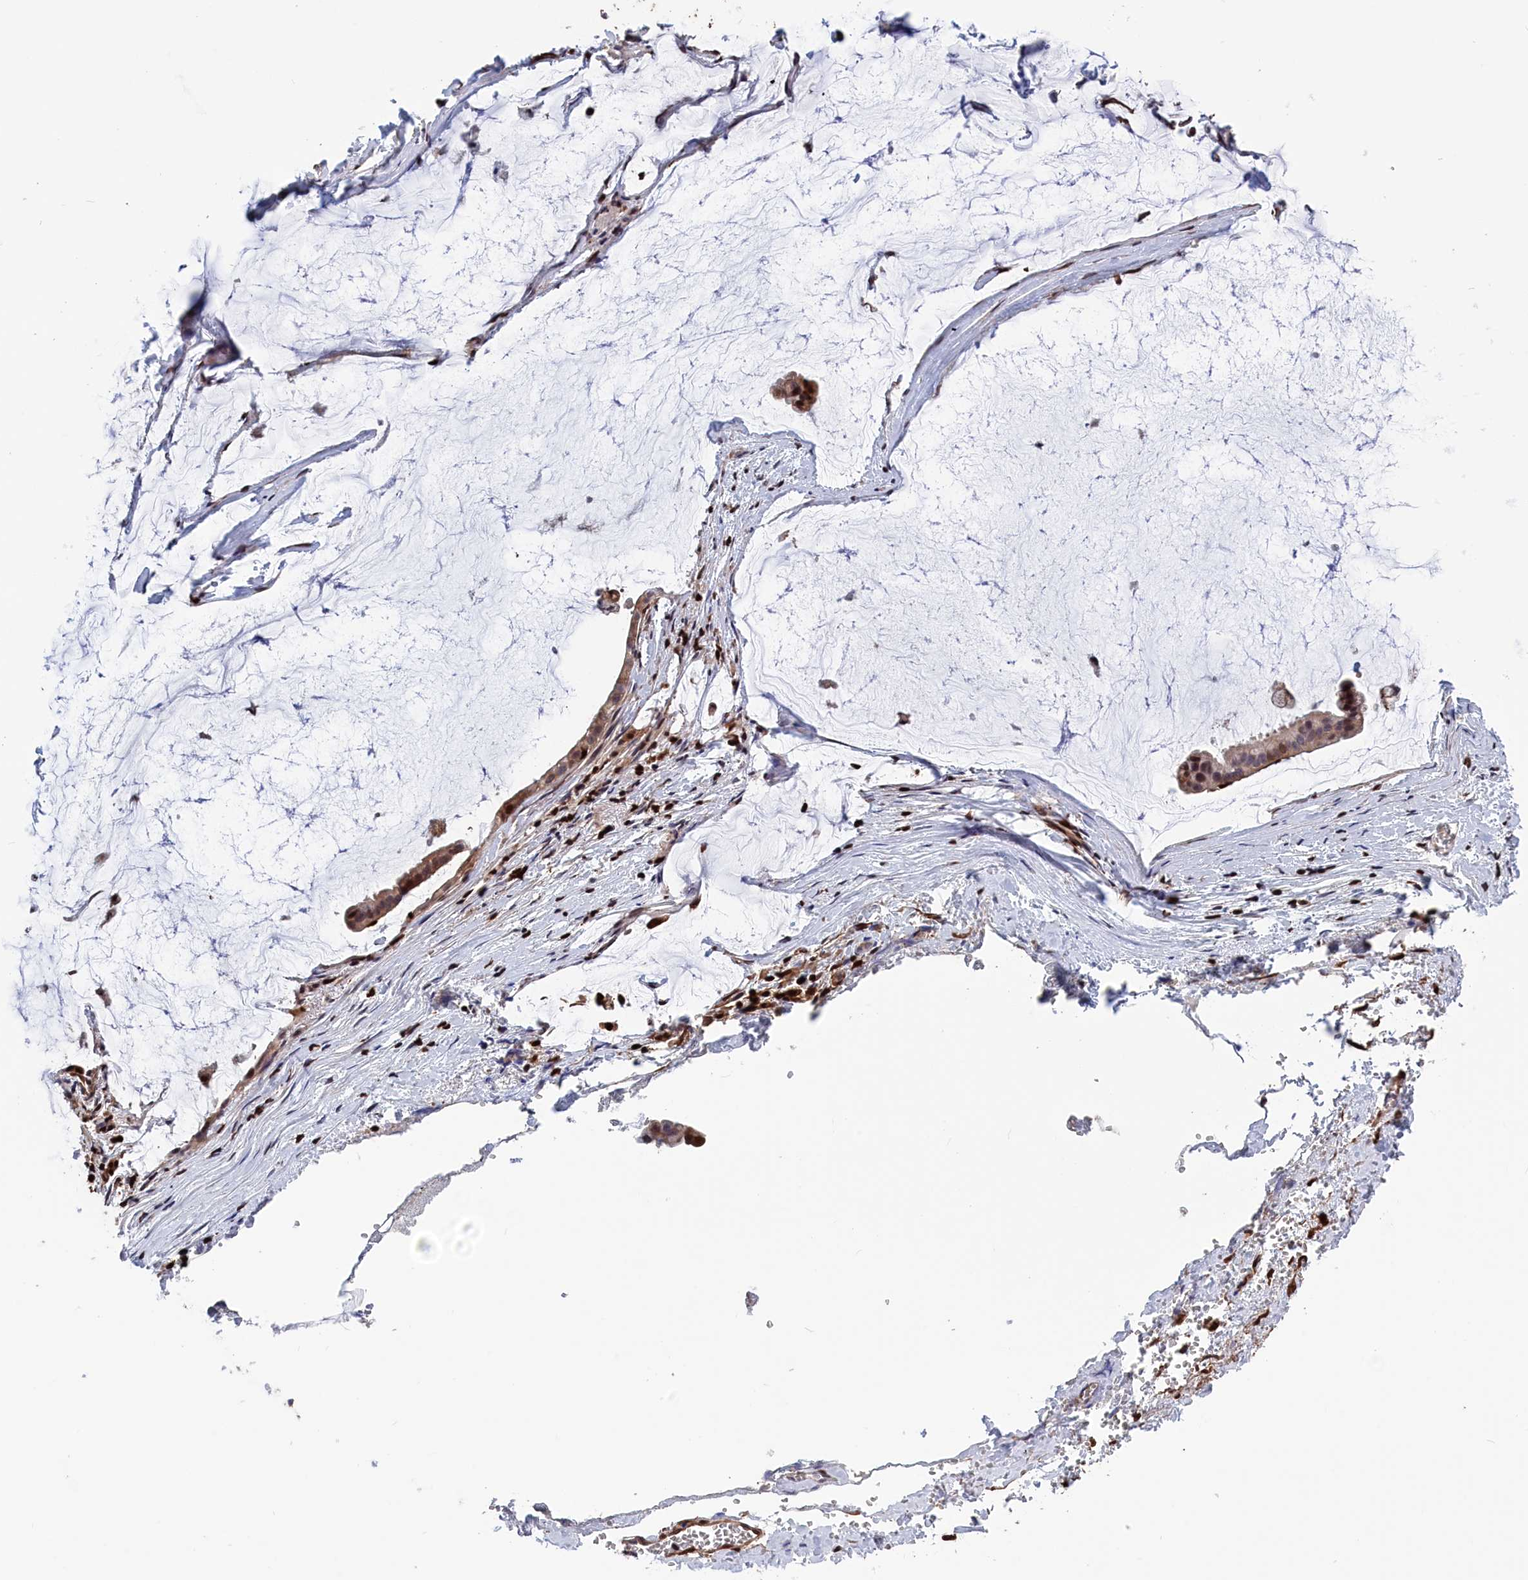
{"staining": {"intensity": "moderate", "quantity": "<25%", "location": "cytoplasmic/membranous,nuclear"}, "tissue": "ovarian cancer", "cell_type": "Tumor cells", "image_type": "cancer", "snomed": [{"axis": "morphology", "description": "Cystadenocarcinoma, mucinous, NOS"}, {"axis": "topography", "description": "Ovary"}], "caption": "A photomicrograph showing moderate cytoplasmic/membranous and nuclear expression in approximately <25% of tumor cells in ovarian mucinous cystadenocarcinoma, as visualized by brown immunohistochemical staining.", "gene": "CRIP1", "patient": {"sex": "female", "age": 73}}